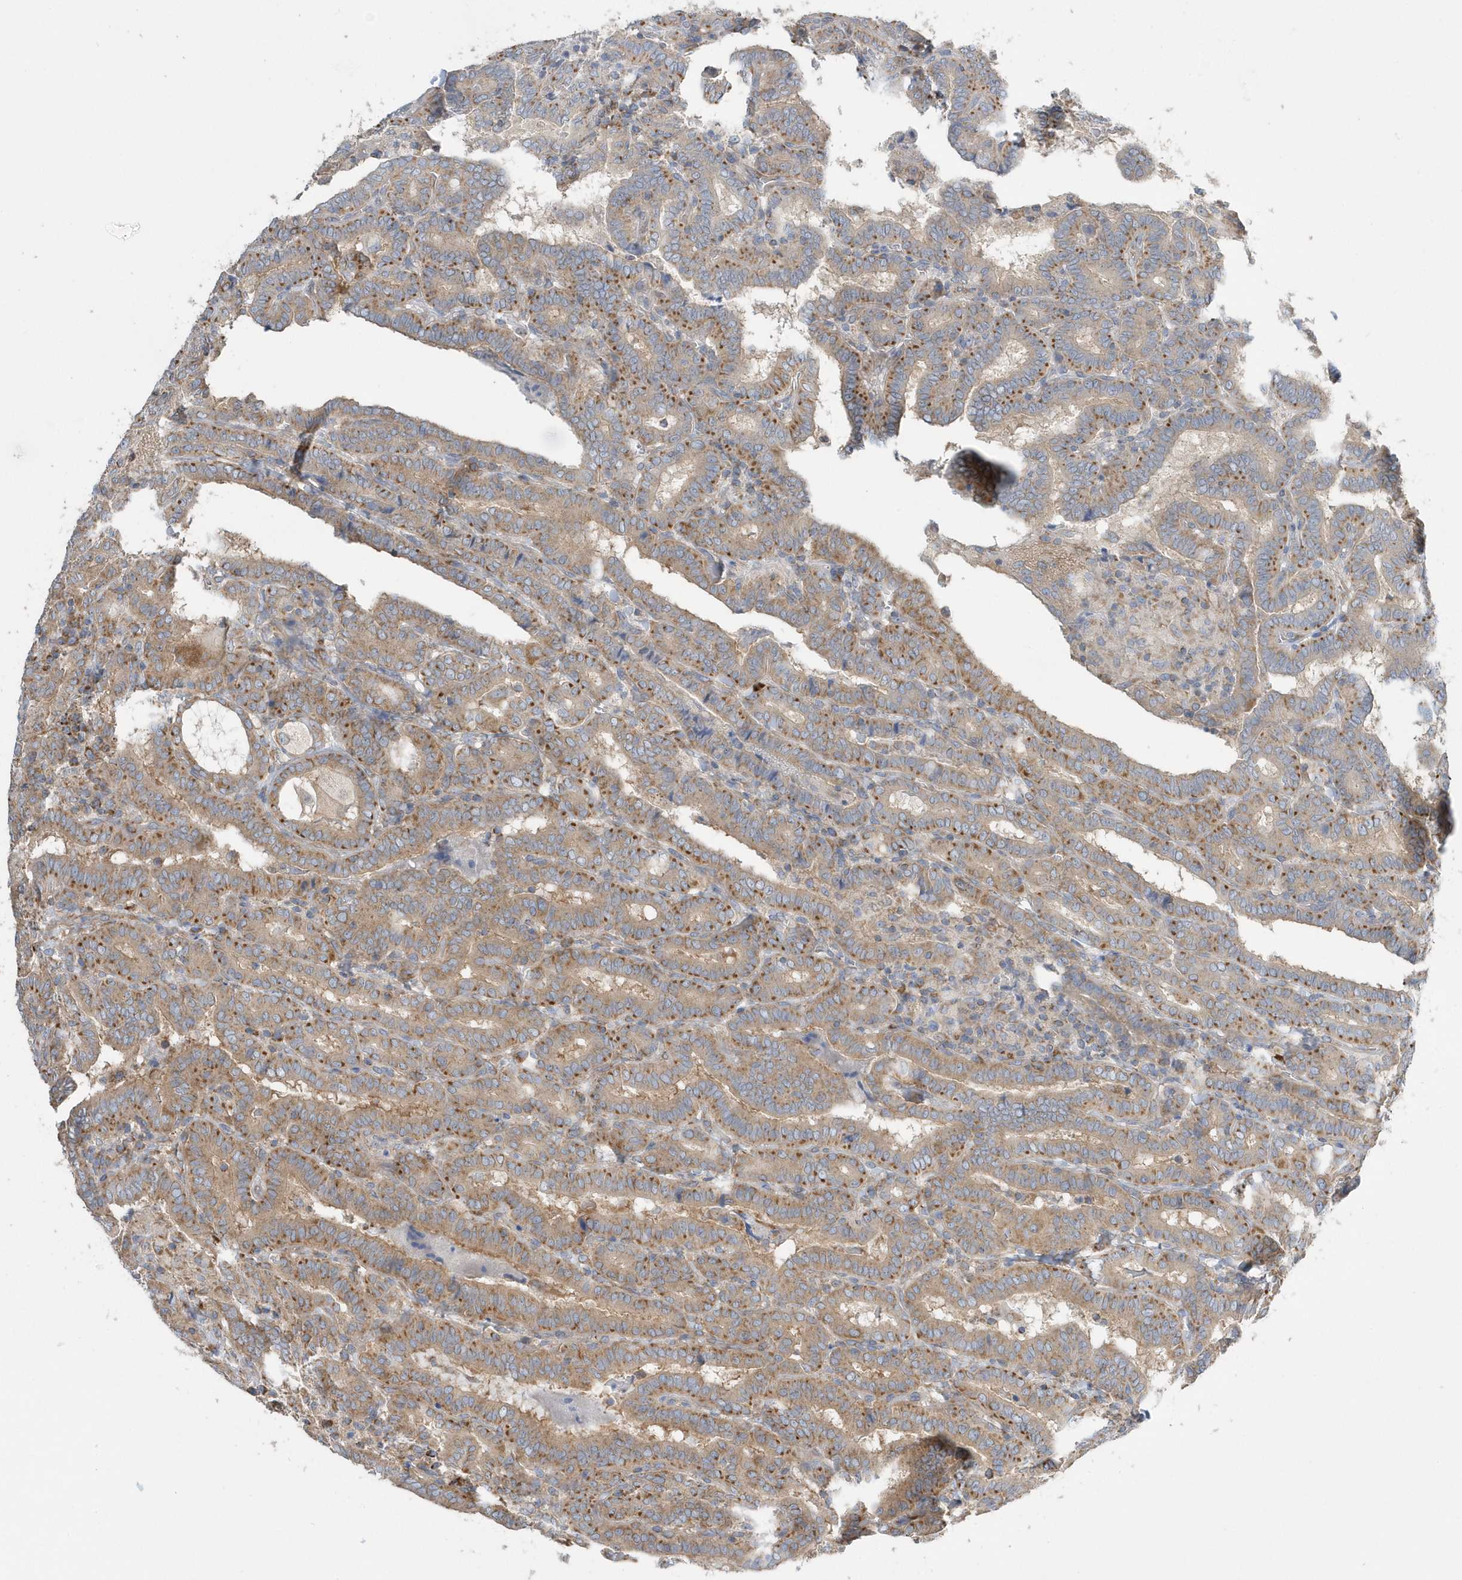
{"staining": {"intensity": "moderate", "quantity": ">75%", "location": "cytoplasmic/membranous"}, "tissue": "thyroid cancer", "cell_type": "Tumor cells", "image_type": "cancer", "snomed": [{"axis": "morphology", "description": "Papillary adenocarcinoma, NOS"}, {"axis": "topography", "description": "Thyroid gland"}], "caption": "This is a photomicrograph of IHC staining of papillary adenocarcinoma (thyroid), which shows moderate staining in the cytoplasmic/membranous of tumor cells.", "gene": "SPATA5", "patient": {"sex": "female", "age": 72}}